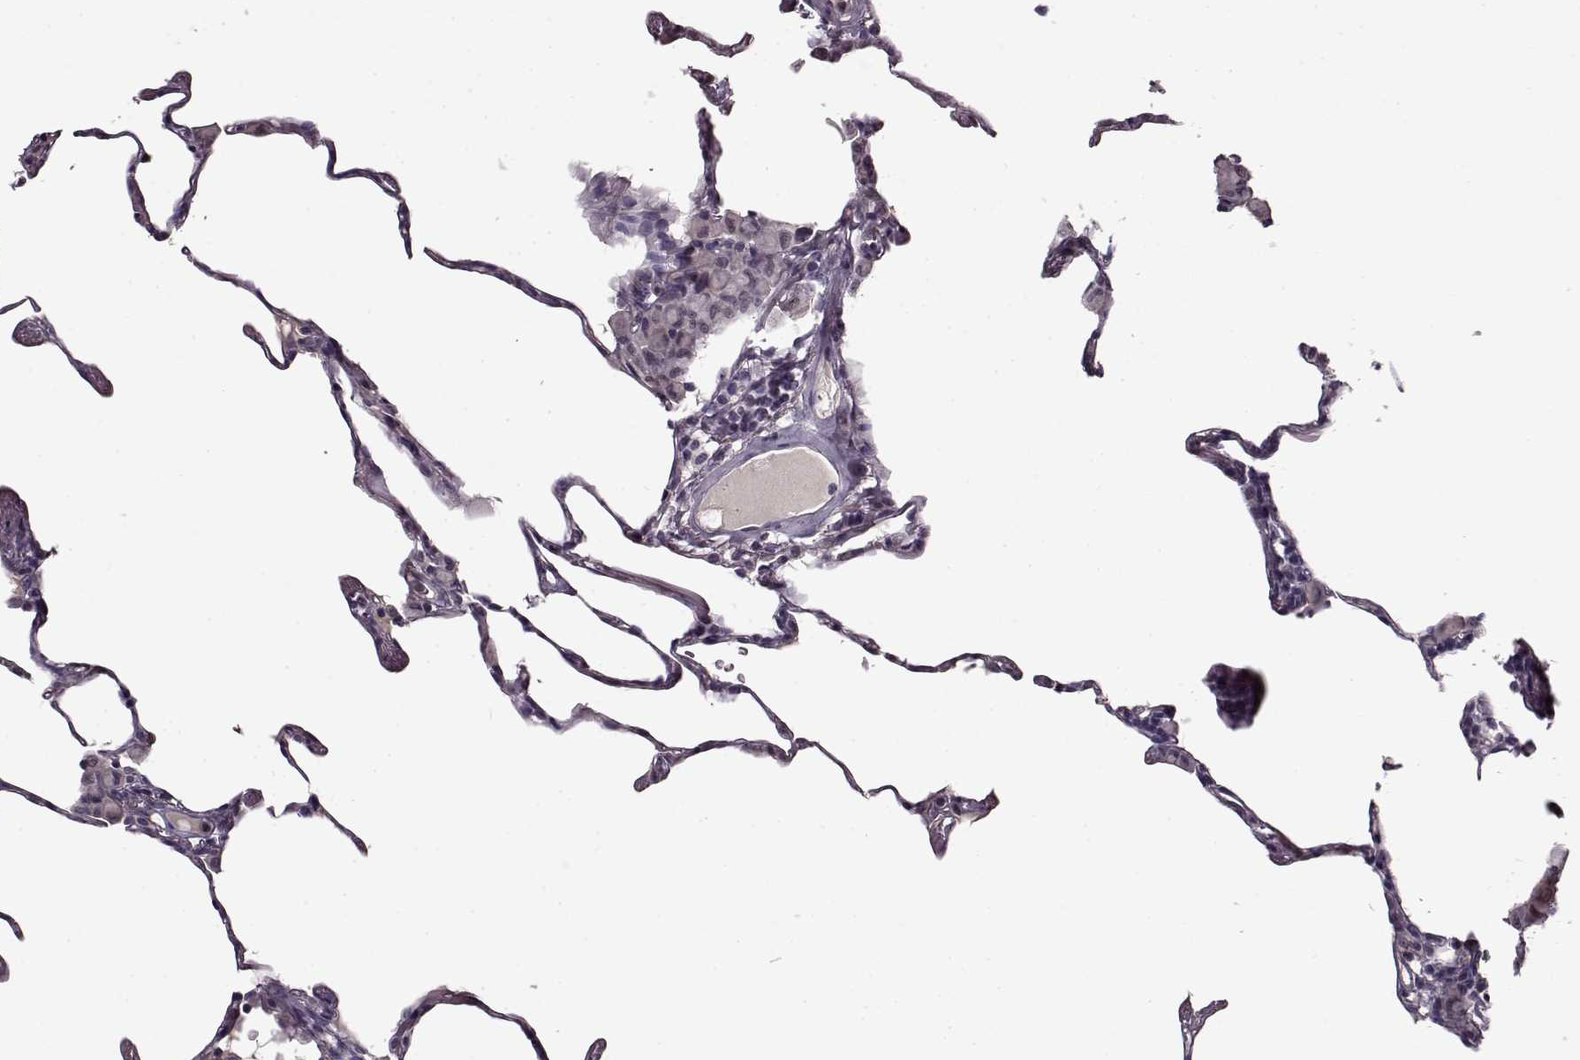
{"staining": {"intensity": "negative", "quantity": "none", "location": "none"}, "tissue": "lung", "cell_type": "Alveolar cells", "image_type": "normal", "snomed": [{"axis": "morphology", "description": "Normal tissue, NOS"}, {"axis": "topography", "description": "Lung"}], "caption": "This is an immunohistochemistry micrograph of unremarkable lung. There is no expression in alveolar cells.", "gene": "CNGA3", "patient": {"sex": "female", "age": 57}}